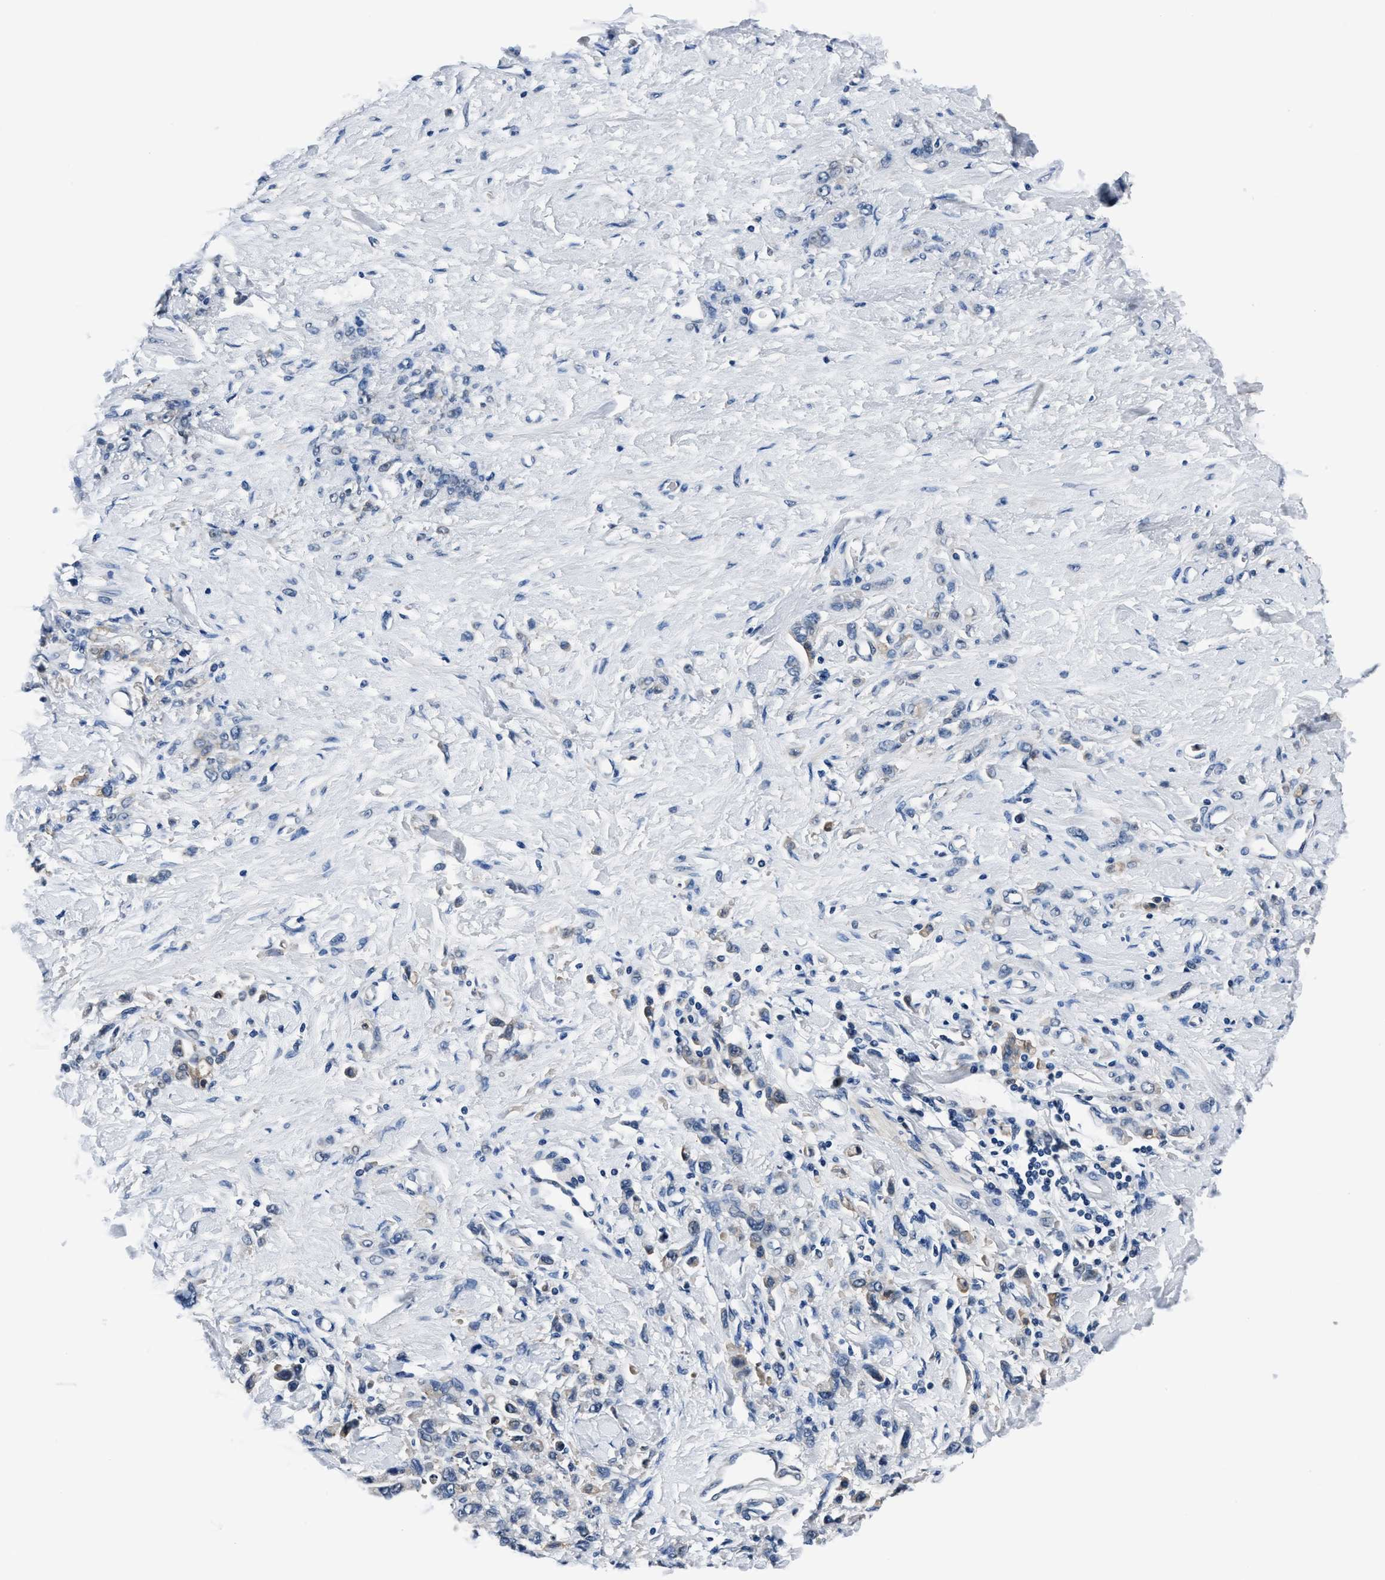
{"staining": {"intensity": "negative", "quantity": "none", "location": "none"}, "tissue": "stomach cancer", "cell_type": "Tumor cells", "image_type": "cancer", "snomed": [{"axis": "morphology", "description": "Normal tissue, NOS"}, {"axis": "morphology", "description": "Adenocarcinoma, NOS"}, {"axis": "topography", "description": "Stomach"}], "caption": "The histopathology image reveals no staining of tumor cells in stomach cancer.", "gene": "TMEM94", "patient": {"sex": "male", "age": 82}}